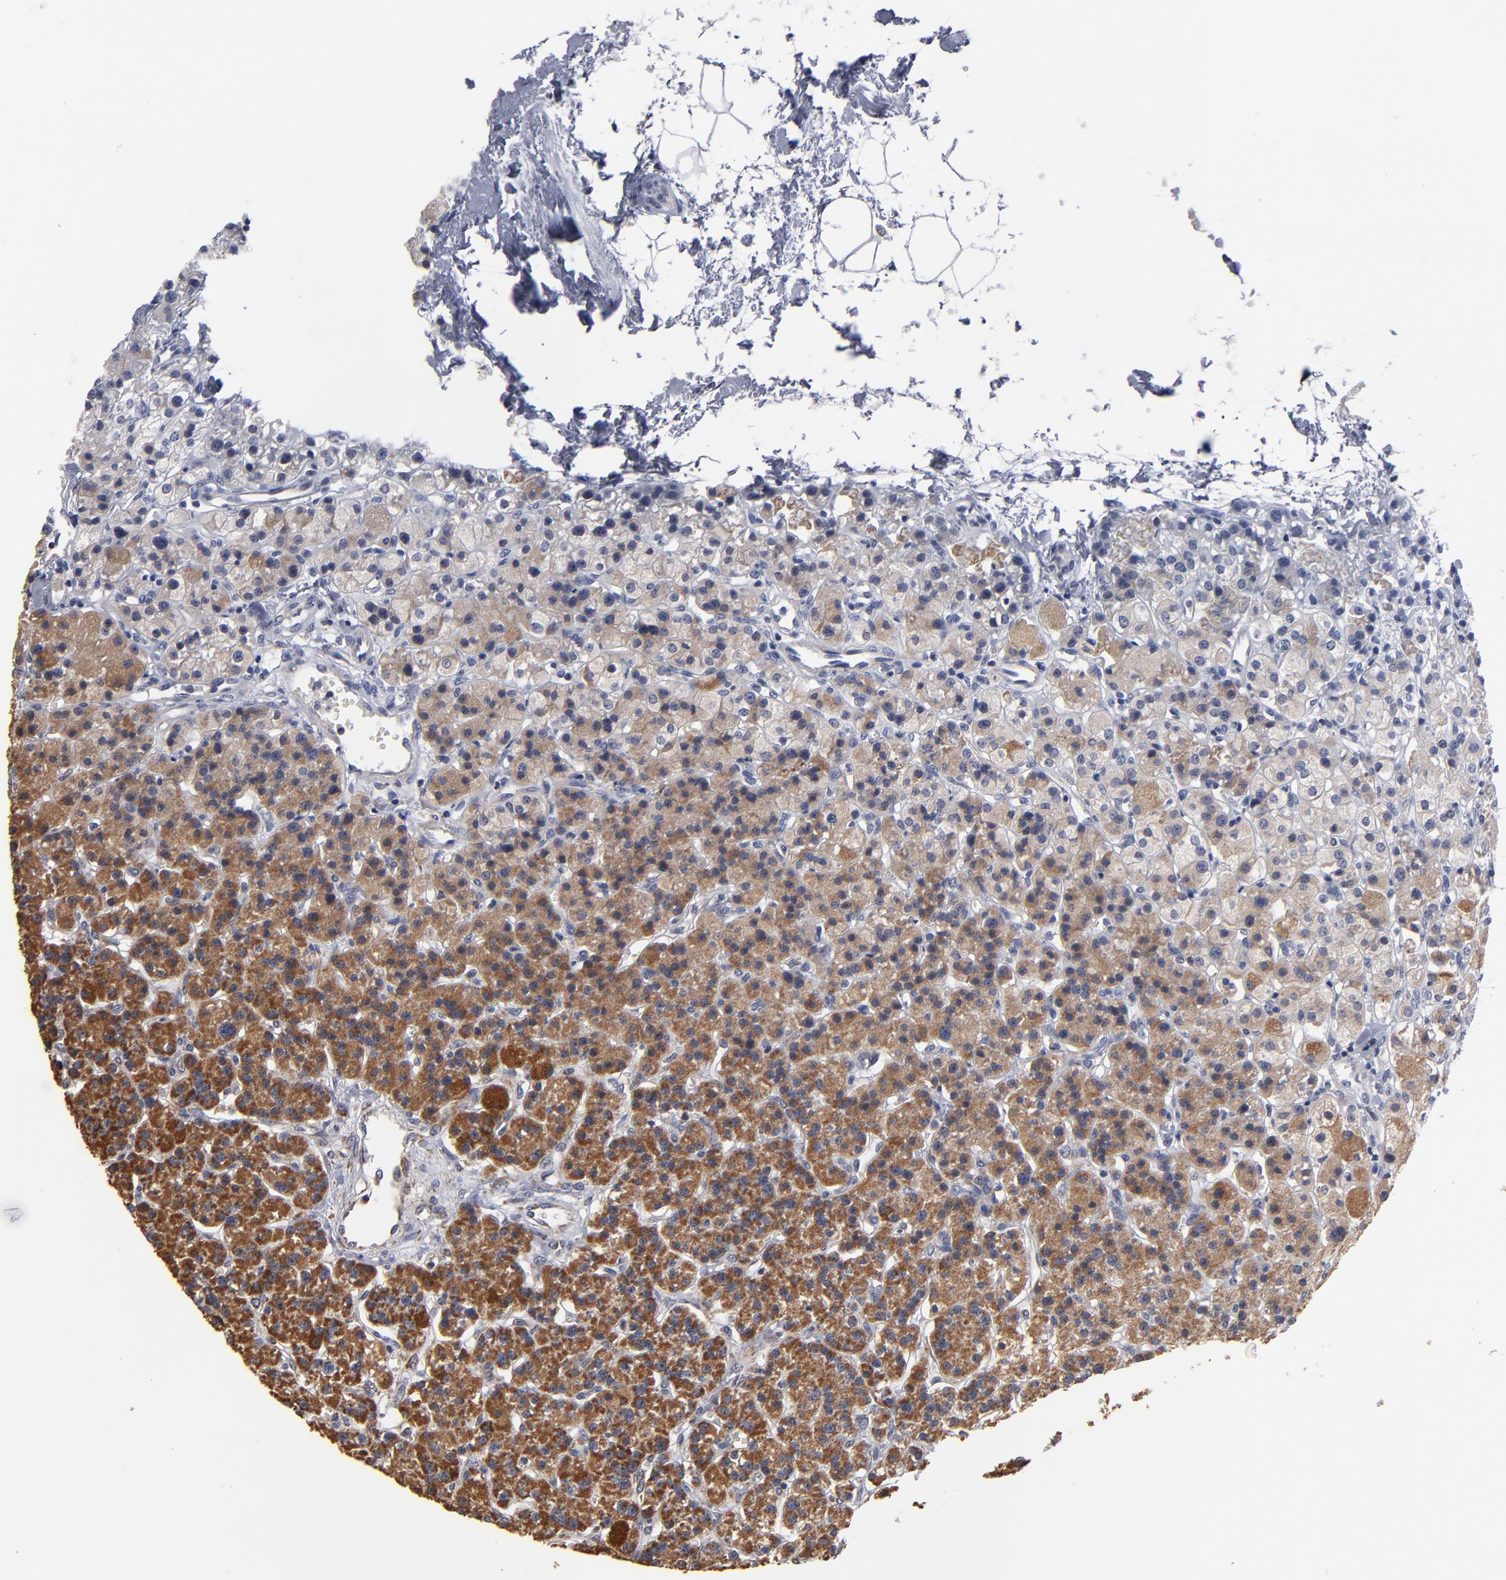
{"staining": {"intensity": "strong", "quantity": ">75%", "location": "cytoplasmic/membranous"}, "tissue": "parathyroid gland", "cell_type": "Glandular cells", "image_type": "normal", "snomed": [{"axis": "morphology", "description": "Normal tissue, NOS"}, {"axis": "topography", "description": "Parathyroid gland"}], "caption": "Protein expression by IHC shows strong cytoplasmic/membranous expression in approximately >75% of glandular cells in benign parathyroid gland. (Brightfield microscopy of DAB IHC at high magnification).", "gene": "MIPOL1", "patient": {"sex": "female", "age": 58}}